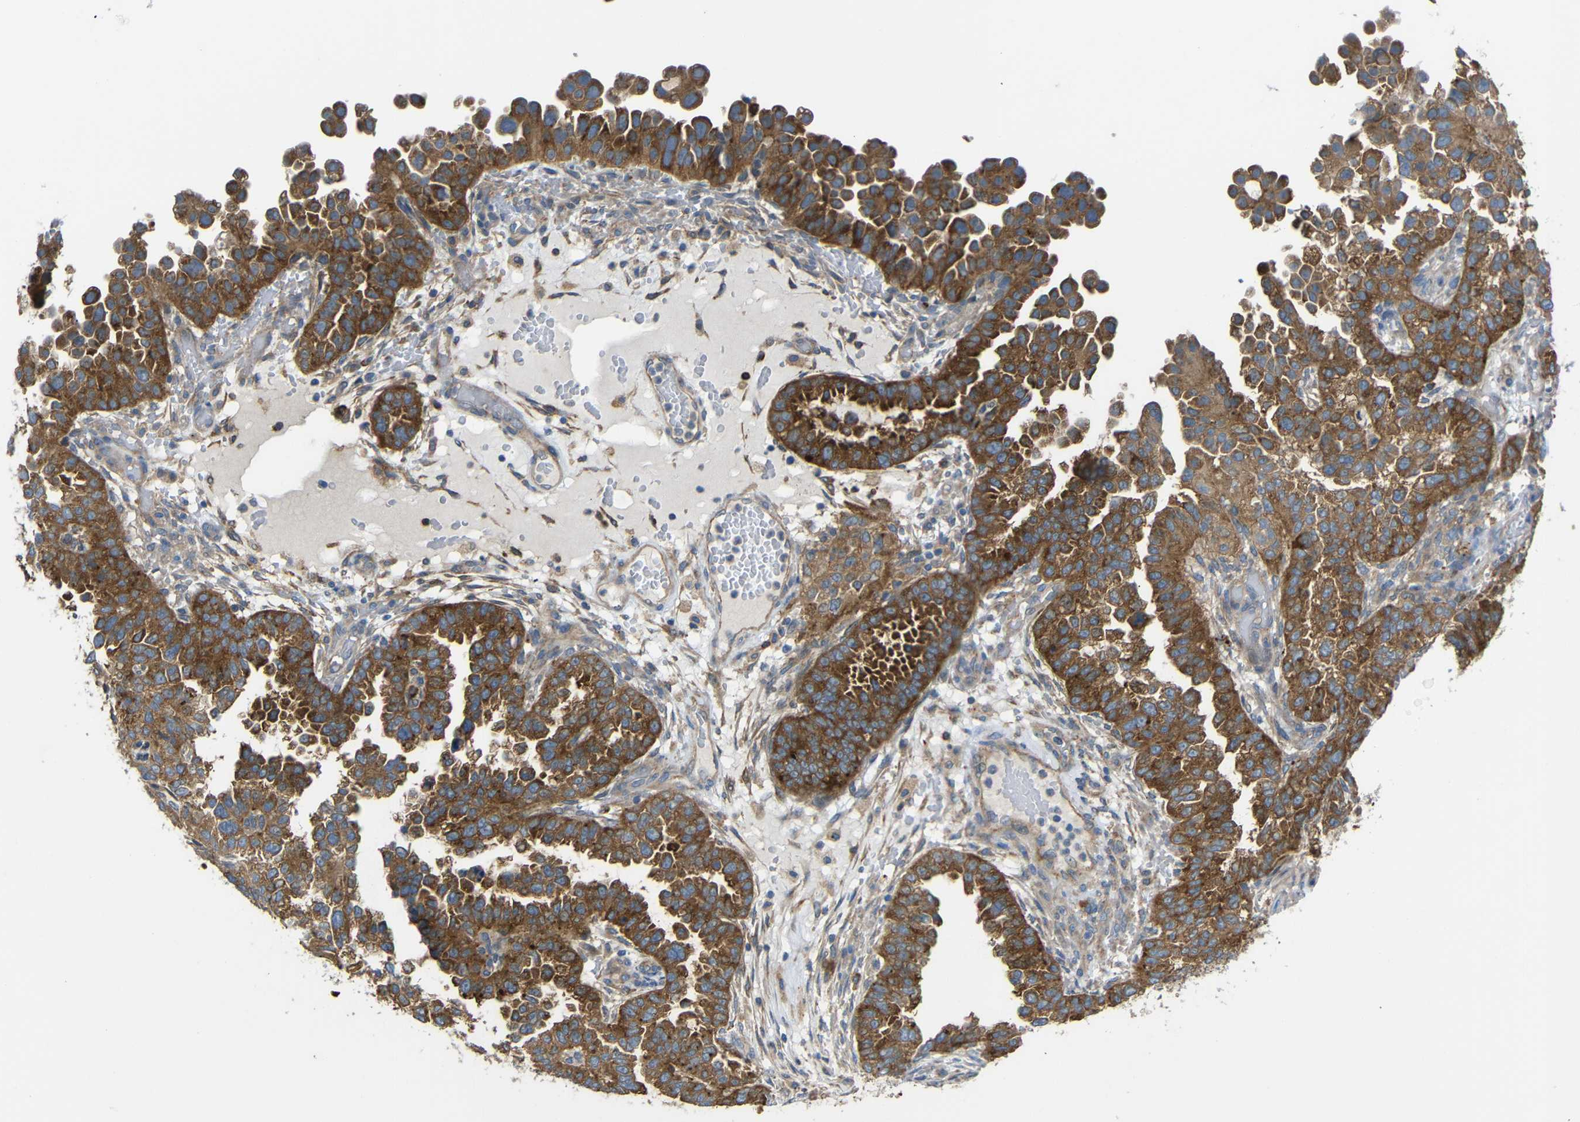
{"staining": {"intensity": "strong", "quantity": ">75%", "location": "cytoplasmic/membranous"}, "tissue": "endometrial cancer", "cell_type": "Tumor cells", "image_type": "cancer", "snomed": [{"axis": "morphology", "description": "Adenocarcinoma, NOS"}, {"axis": "topography", "description": "Endometrium"}], "caption": "There is high levels of strong cytoplasmic/membranous staining in tumor cells of endometrial cancer (adenocarcinoma), as demonstrated by immunohistochemical staining (brown color).", "gene": "SYPL1", "patient": {"sex": "female", "age": 85}}